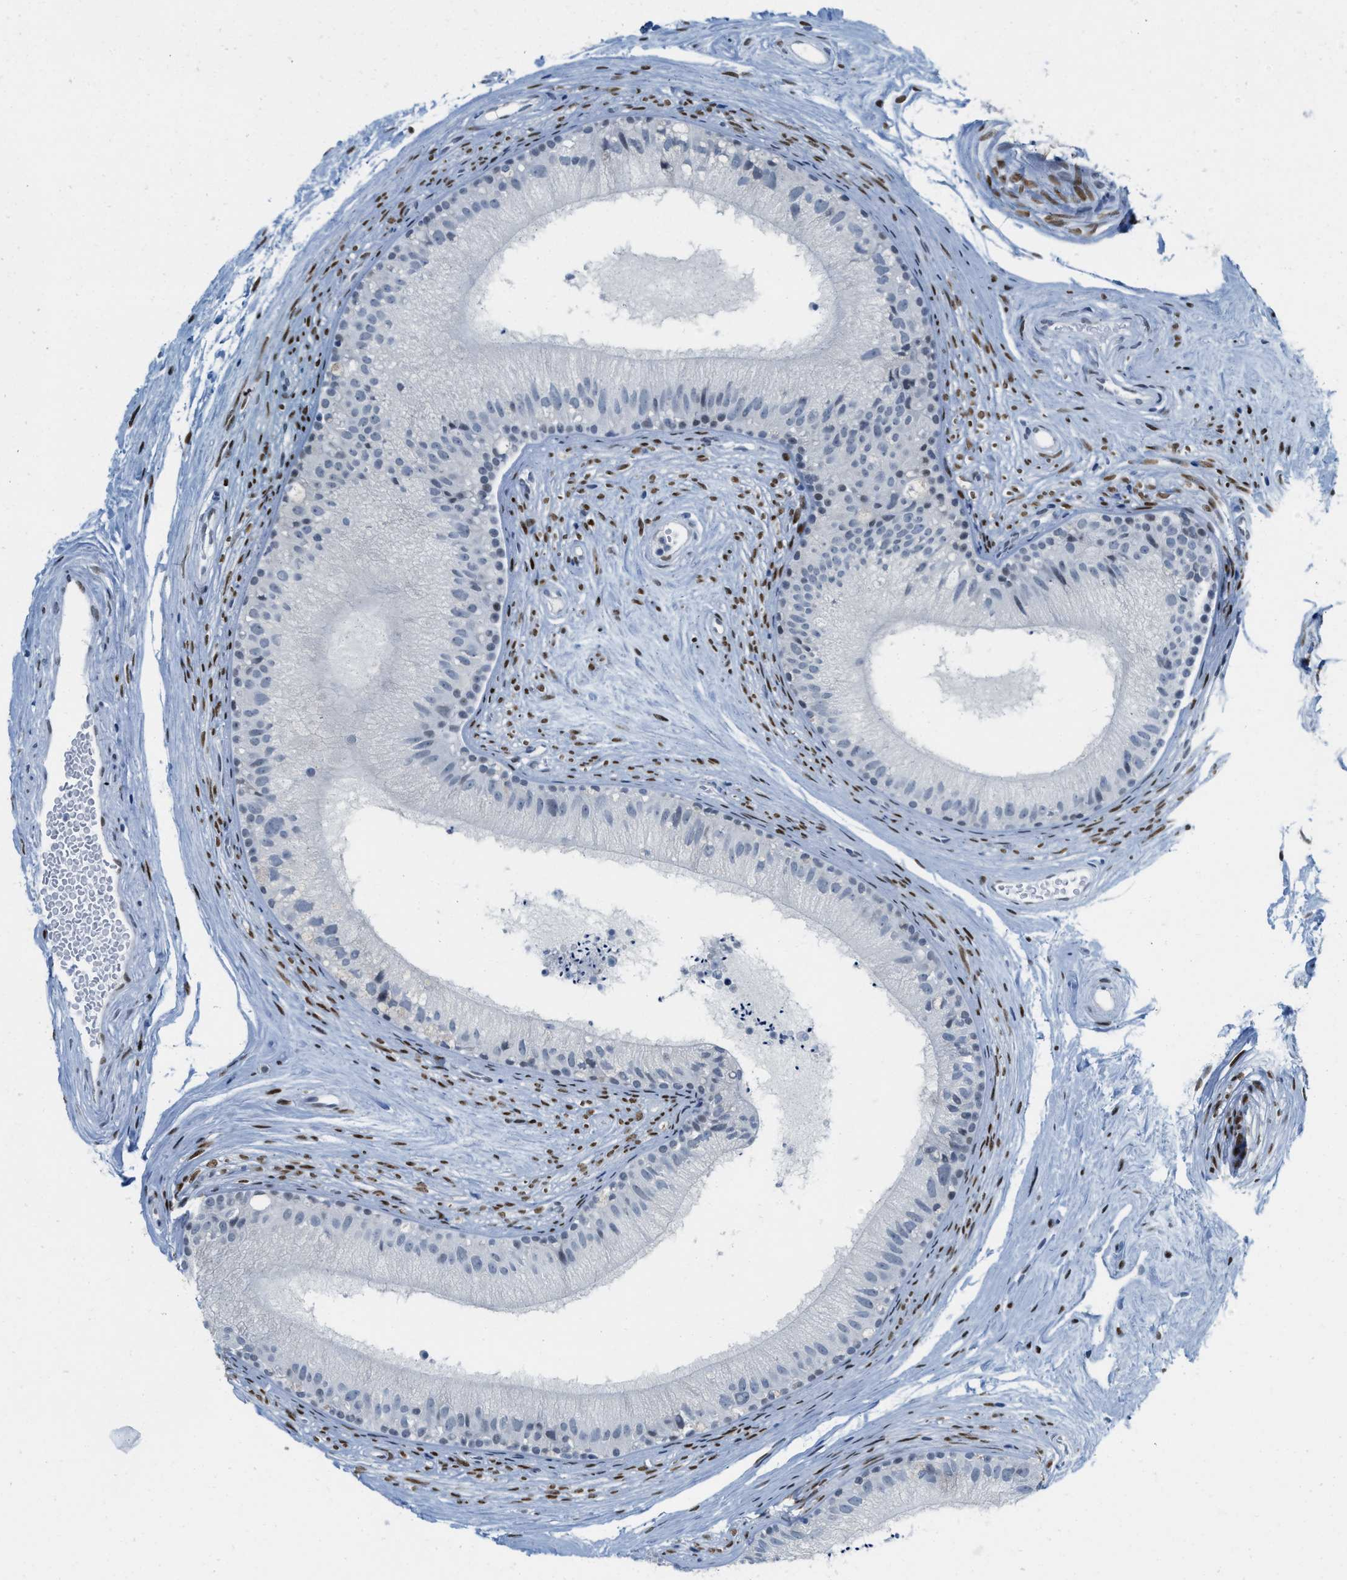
{"staining": {"intensity": "negative", "quantity": "none", "location": "none"}, "tissue": "epididymis", "cell_type": "Glandular cells", "image_type": "normal", "snomed": [{"axis": "morphology", "description": "Normal tissue, NOS"}, {"axis": "topography", "description": "Epididymis"}], "caption": "Normal epididymis was stained to show a protein in brown. There is no significant staining in glandular cells.", "gene": "PBX1", "patient": {"sex": "male", "age": 56}}